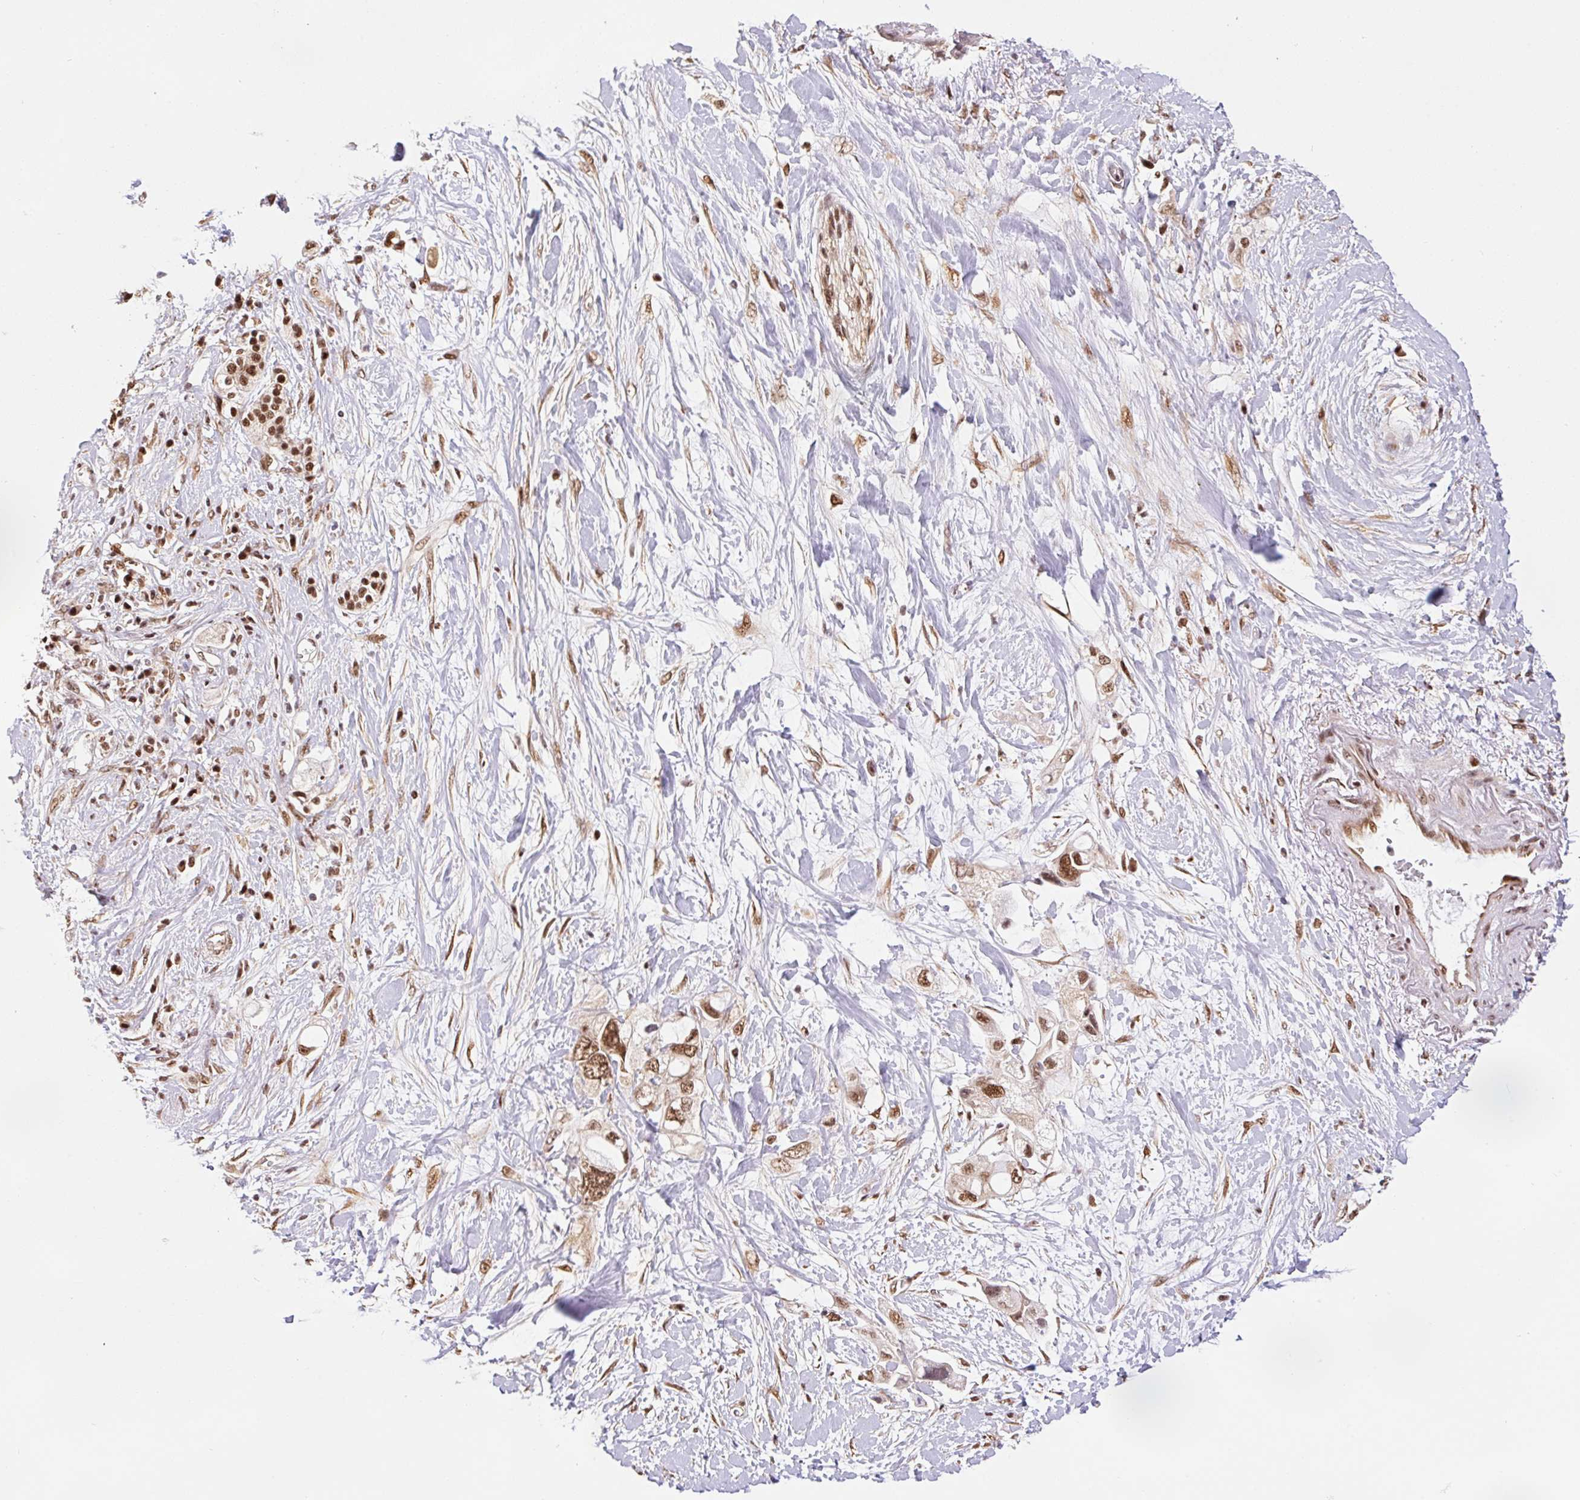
{"staining": {"intensity": "moderate", "quantity": ">75%", "location": "nuclear"}, "tissue": "pancreatic cancer", "cell_type": "Tumor cells", "image_type": "cancer", "snomed": [{"axis": "morphology", "description": "Adenocarcinoma, NOS"}, {"axis": "topography", "description": "Pancreas"}], "caption": "This photomicrograph shows adenocarcinoma (pancreatic) stained with immunohistochemistry (IHC) to label a protein in brown. The nuclear of tumor cells show moderate positivity for the protein. Nuclei are counter-stained blue.", "gene": "INTS8", "patient": {"sex": "female", "age": 56}}